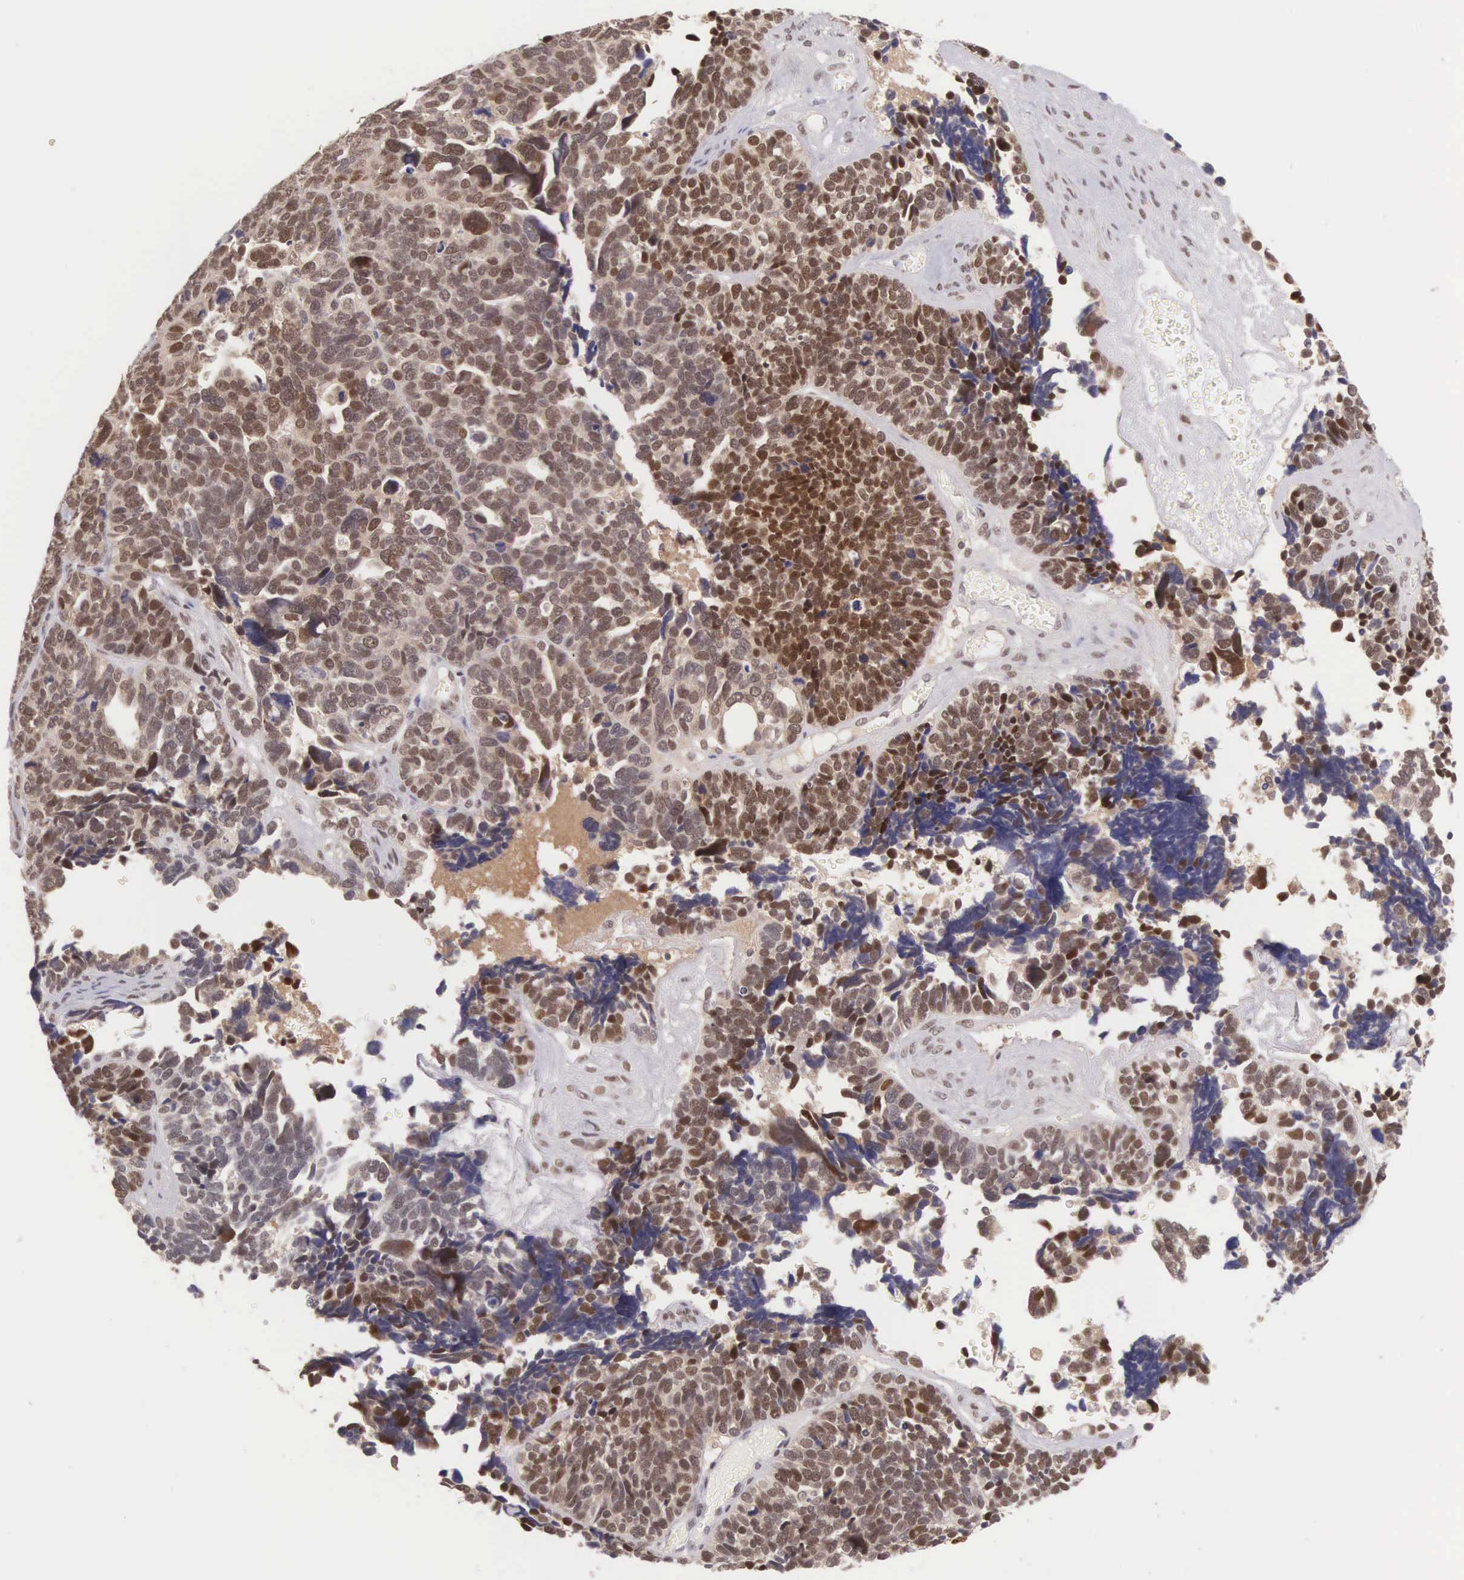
{"staining": {"intensity": "strong", "quantity": ">75%", "location": "nuclear"}, "tissue": "ovarian cancer", "cell_type": "Tumor cells", "image_type": "cancer", "snomed": [{"axis": "morphology", "description": "Cystadenocarcinoma, serous, NOS"}, {"axis": "topography", "description": "Ovary"}], "caption": "Ovarian serous cystadenocarcinoma stained for a protein (brown) displays strong nuclear positive positivity in approximately >75% of tumor cells.", "gene": "CCDC117", "patient": {"sex": "female", "age": 77}}